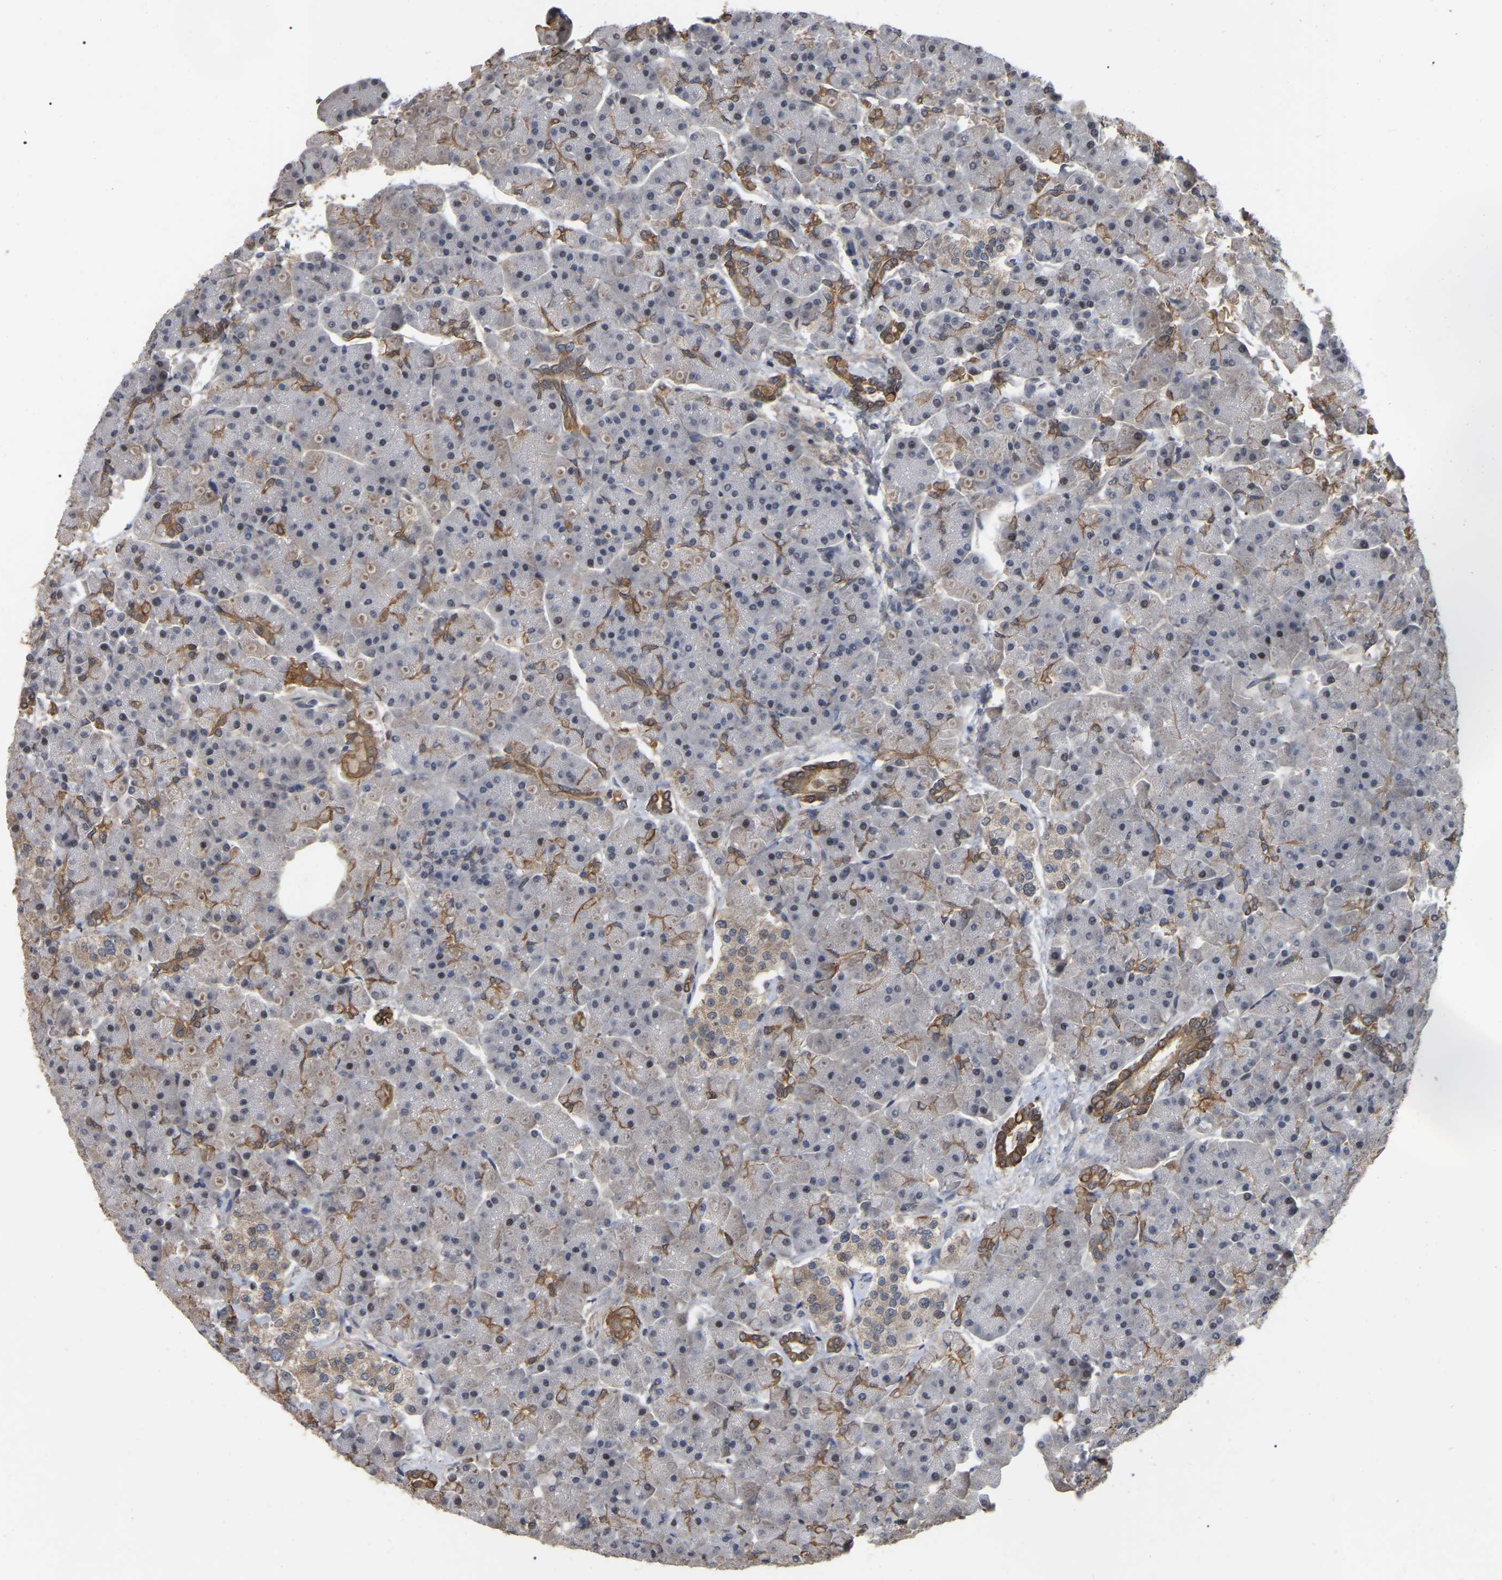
{"staining": {"intensity": "negative", "quantity": "none", "location": "none"}, "tissue": "pancreas", "cell_type": "Exocrine glandular cells", "image_type": "normal", "snomed": [{"axis": "morphology", "description": "Normal tissue, NOS"}, {"axis": "topography", "description": "Pancreas"}], "caption": "The IHC micrograph has no significant expression in exocrine glandular cells of pancreas.", "gene": "FAM219A", "patient": {"sex": "female", "age": 70}}